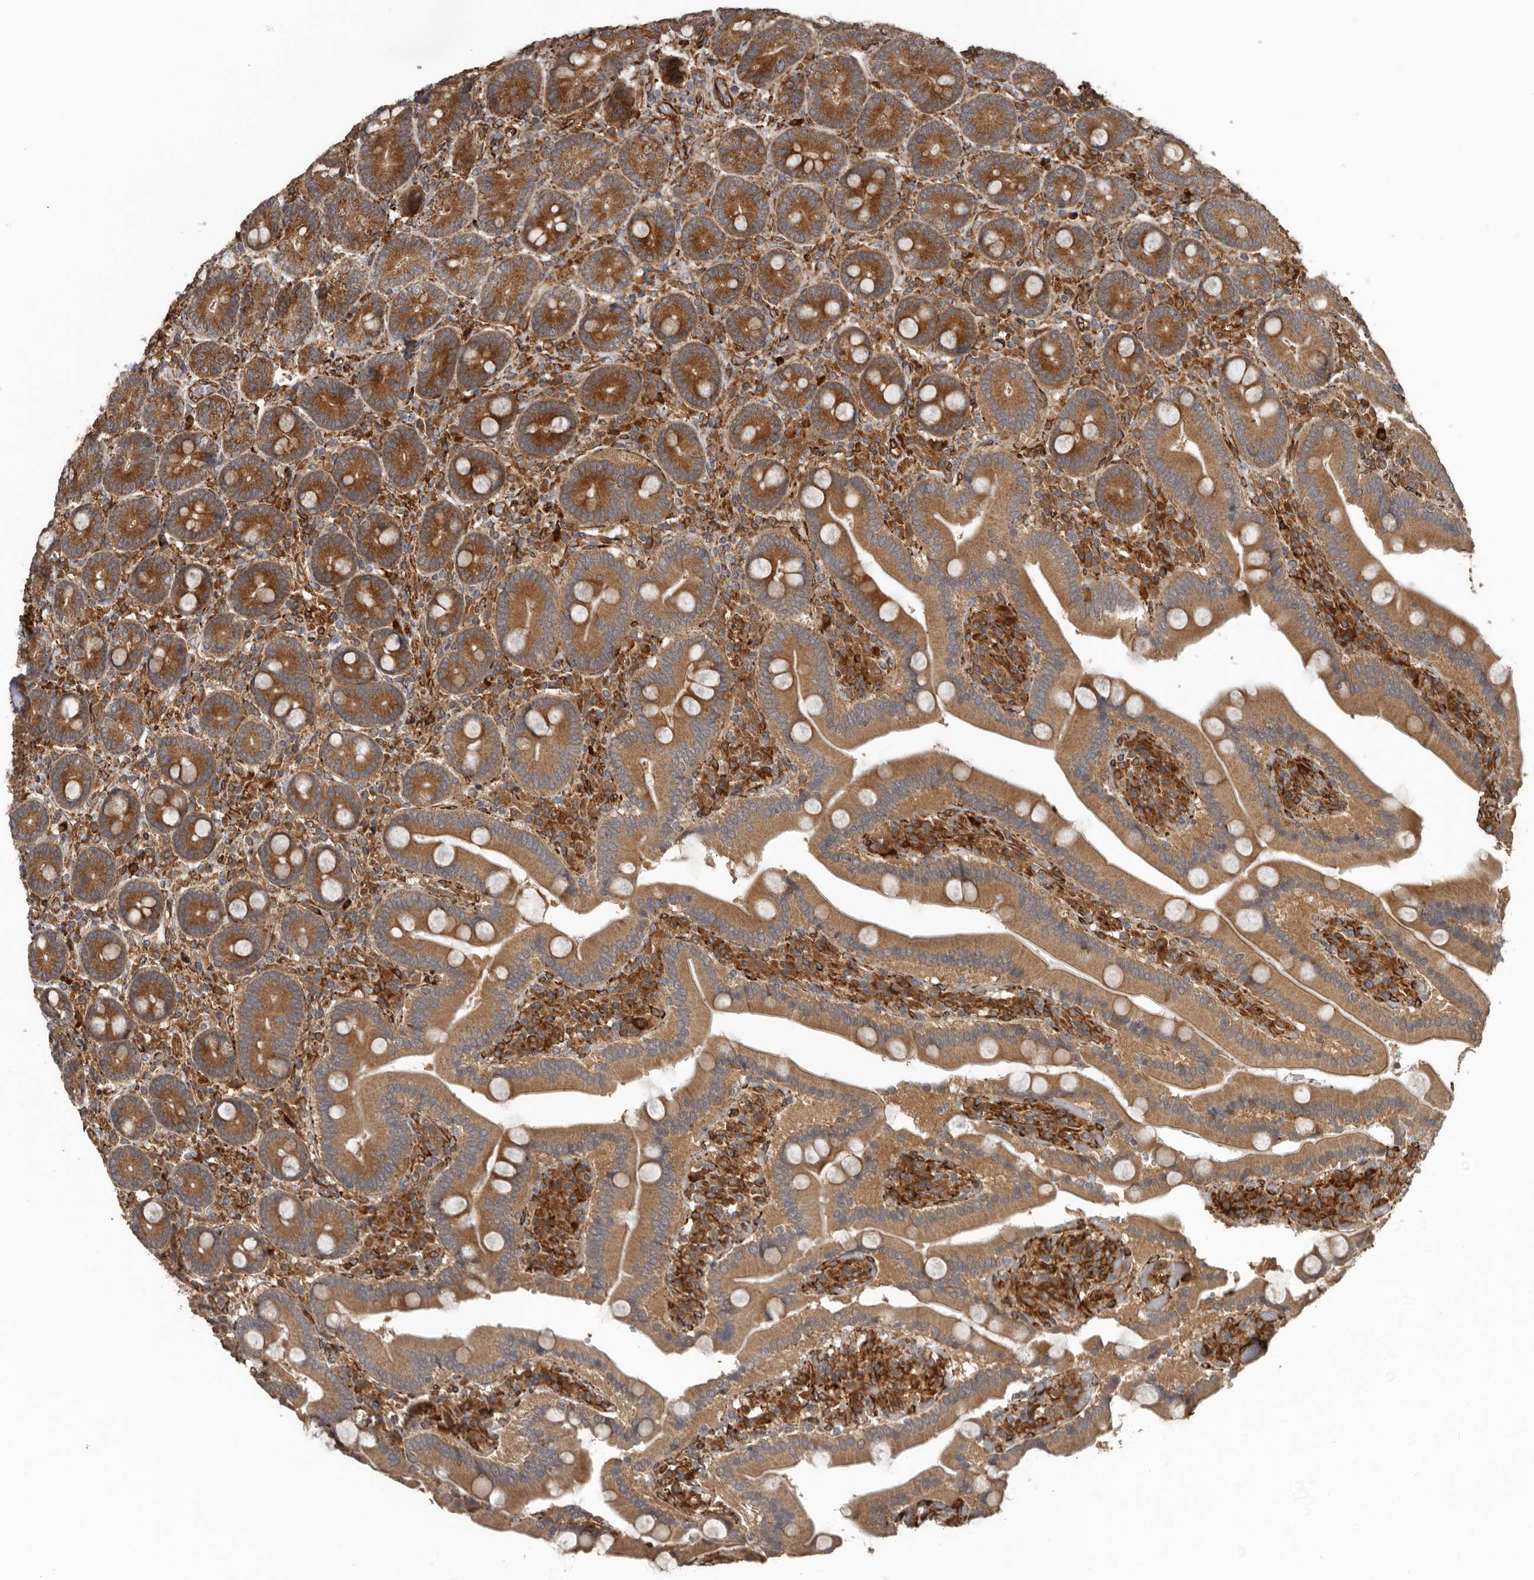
{"staining": {"intensity": "strong", "quantity": ">75%", "location": "cytoplasmic/membranous"}, "tissue": "duodenum", "cell_type": "Glandular cells", "image_type": "normal", "snomed": [{"axis": "morphology", "description": "Normal tissue, NOS"}, {"axis": "topography", "description": "Duodenum"}], "caption": "Brown immunohistochemical staining in unremarkable human duodenum reveals strong cytoplasmic/membranous expression in approximately >75% of glandular cells.", "gene": "CEP350", "patient": {"sex": "female", "age": 62}}